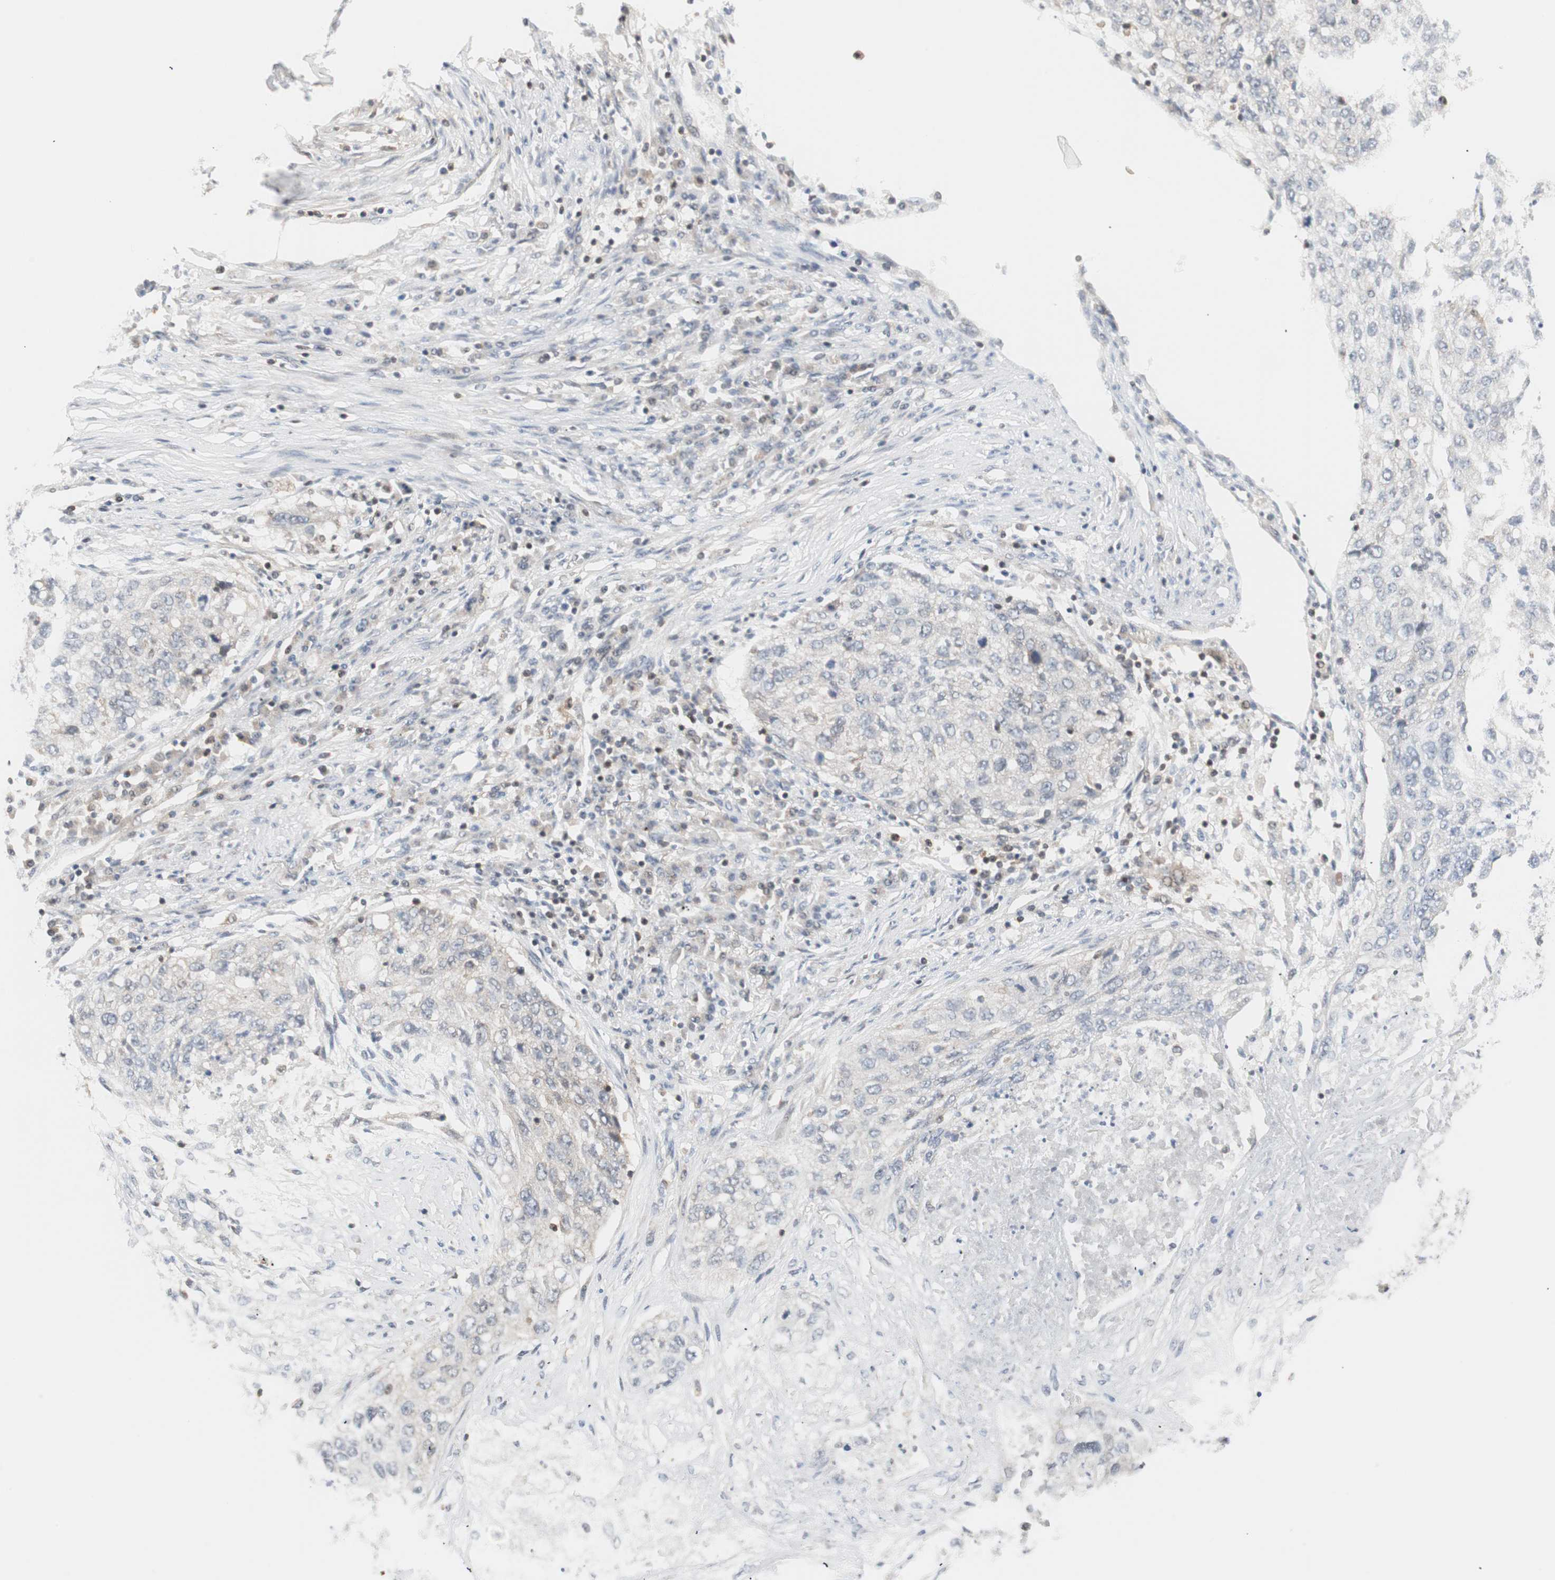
{"staining": {"intensity": "negative", "quantity": "none", "location": "none"}, "tissue": "lung cancer", "cell_type": "Tumor cells", "image_type": "cancer", "snomed": [{"axis": "morphology", "description": "Squamous cell carcinoma, NOS"}, {"axis": "topography", "description": "Lung"}], "caption": "Lung cancer was stained to show a protein in brown. There is no significant expression in tumor cells.", "gene": "PPP1CA", "patient": {"sex": "female", "age": 63}}